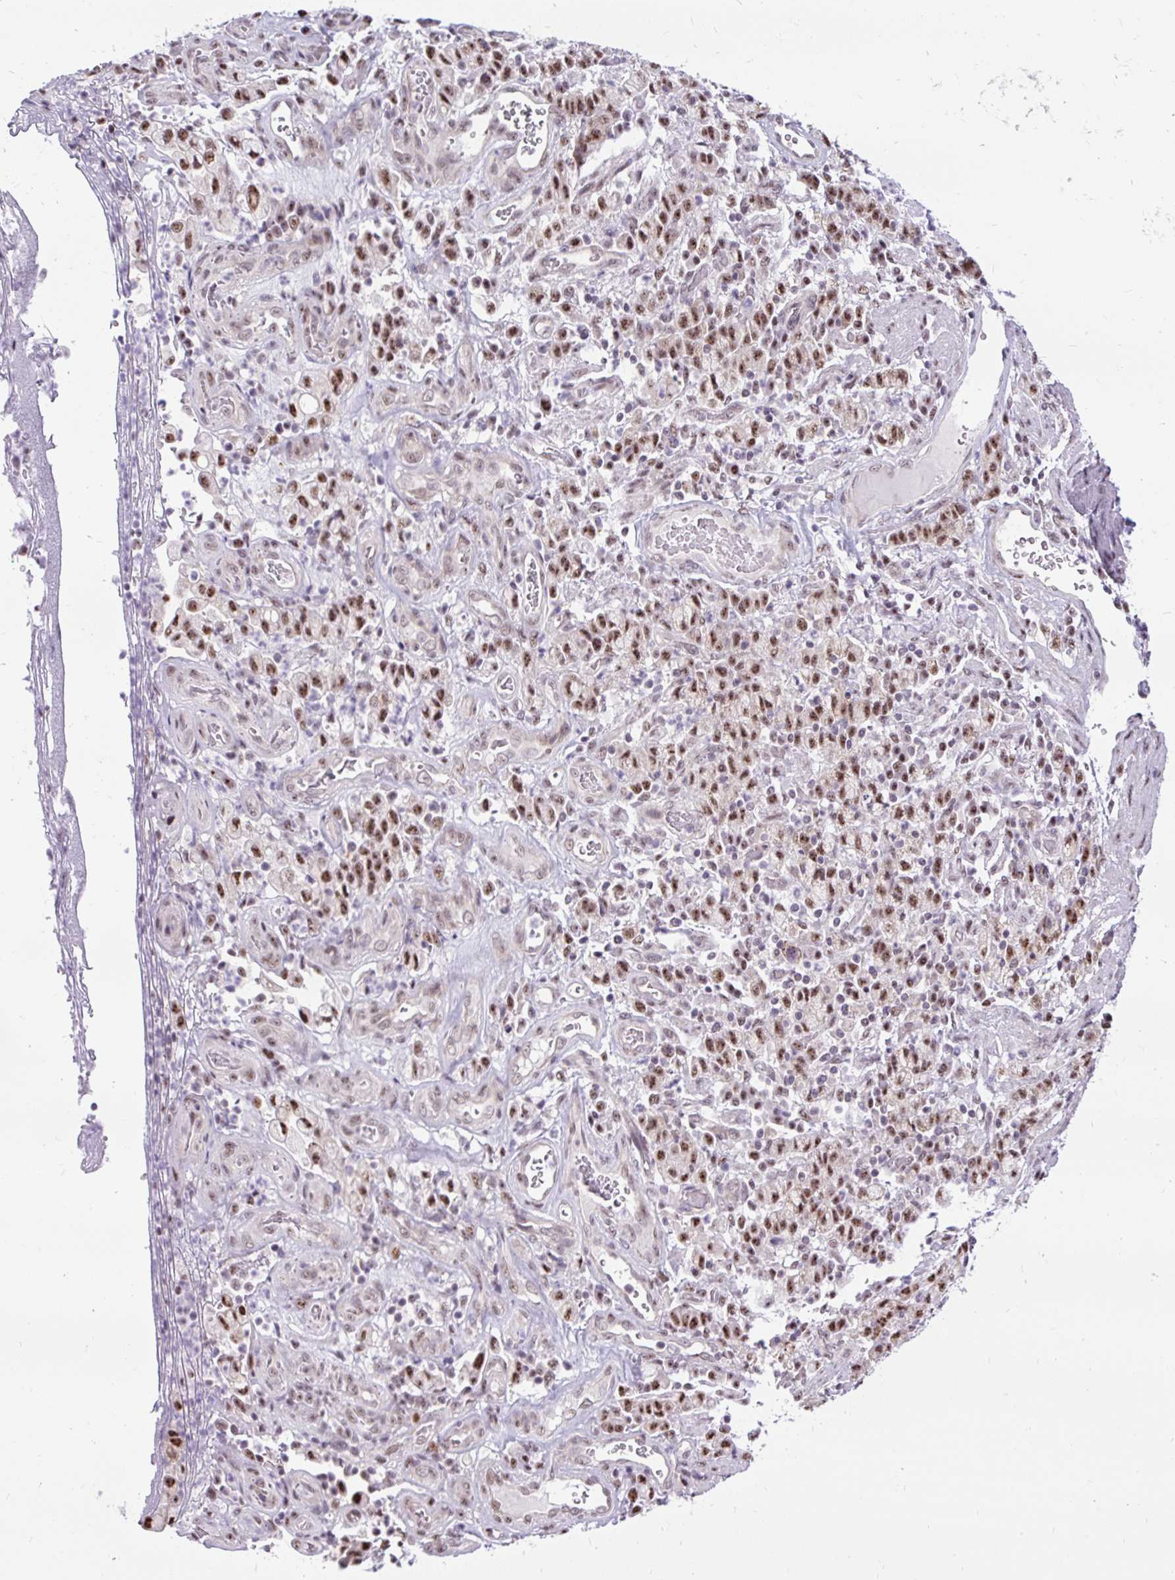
{"staining": {"intensity": "moderate", "quantity": ">75%", "location": "nuclear"}, "tissue": "stomach cancer", "cell_type": "Tumor cells", "image_type": "cancer", "snomed": [{"axis": "morphology", "description": "Adenocarcinoma, NOS"}, {"axis": "topography", "description": "Stomach"}], "caption": "Human stomach cancer stained for a protein (brown) shows moderate nuclear positive positivity in about >75% of tumor cells.", "gene": "SMC5", "patient": {"sex": "male", "age": 77}}